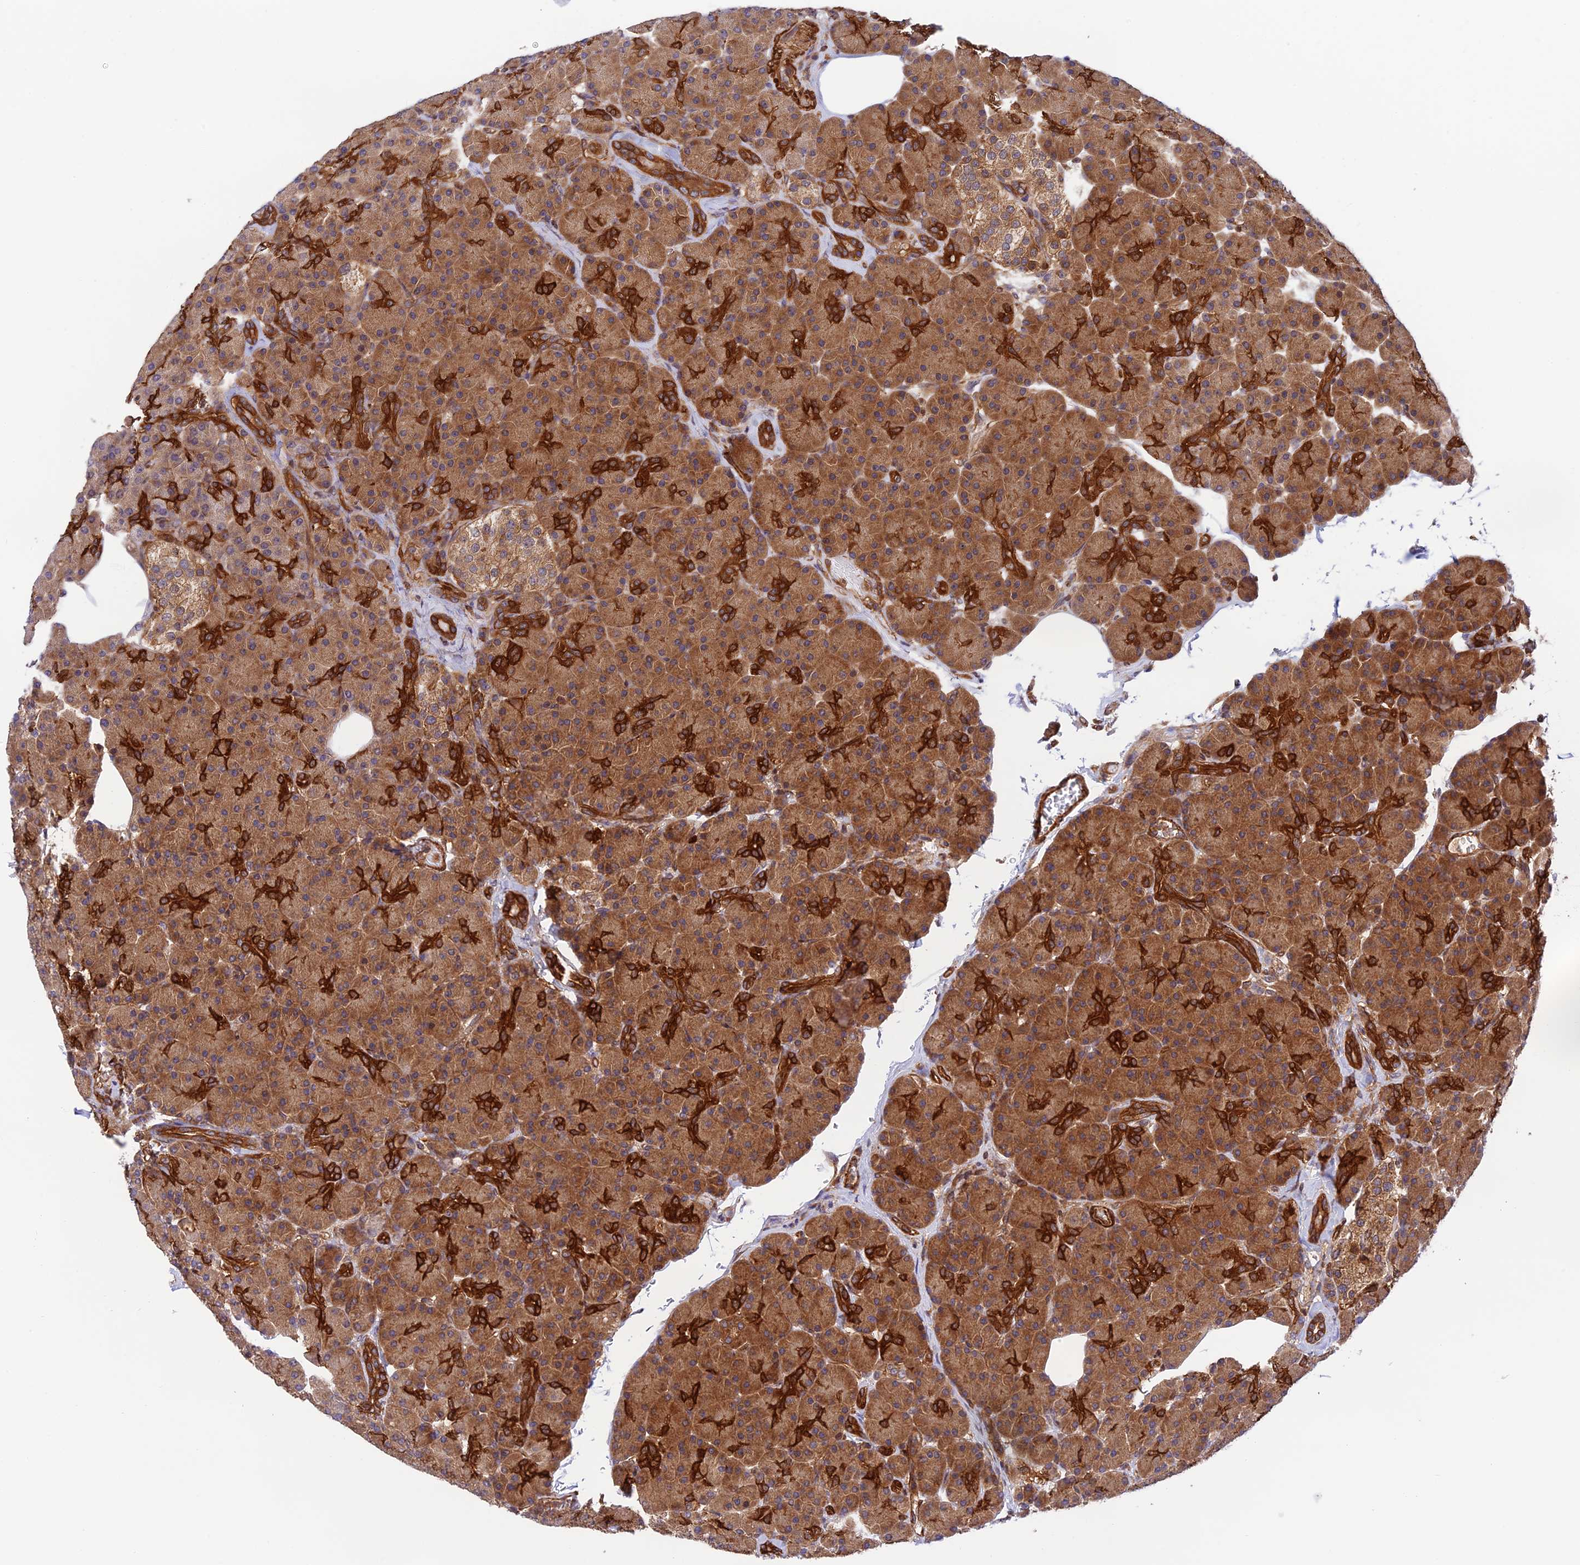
{"staining": {"intensity": "moderate", "quantity": ">75%", "location": "cytoplasmic/membranous"}, "tissue": "pancreas", "cell_type": "Exocrine glandular cells", "image_type": "normal", "snomed": [{"axis": "morphology", "description": "Normal tissue, NOS"}, {"axis": "topography", "description": "Pancreas"}], "caption": "Protein analysis of unremarkable pancreas exhibits moderate cytoplasmic/membranous staining in about >75% of exocrine glandular cells.", "gene": "EVI5L", "patient": {"sex": "female", "age": 43}}